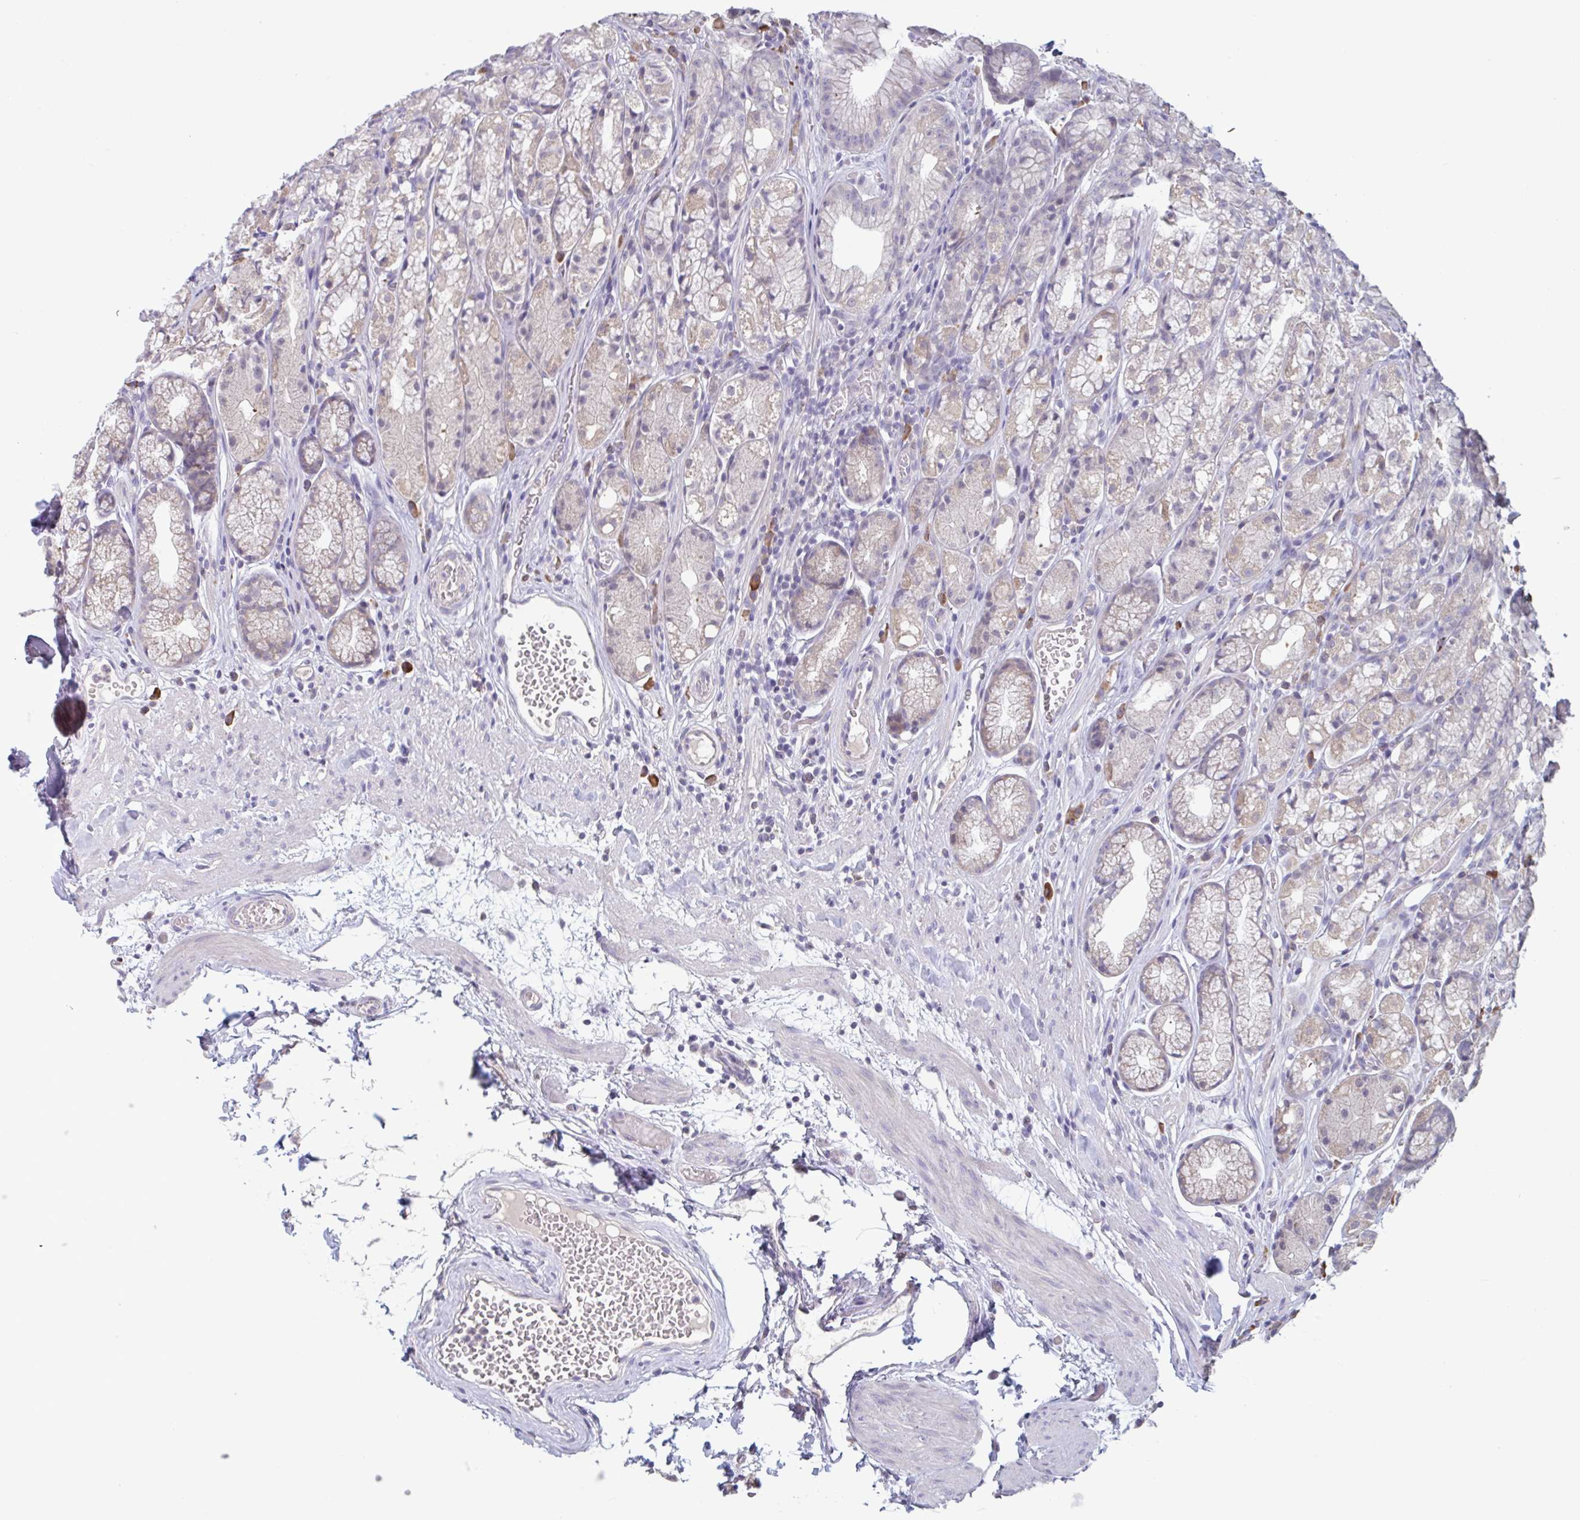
{"staining": {"intensity": "negative", "quantity": "none", "location": "none"}, "tissue": "stomach", "cell_type": "Glandular cells", "image_type": "normal", "snomed": [{"axis": "morphology", "description": "Normal tissue, NOS"}, {"axis": "topography", "description": "Smooth muscle"}, {"axis": "topography", "description": "Stomach"}], "caption": "Protein analysis of unremarkable stomach reveals no significant staining in glandular cells.", "gene": "CD1E", "patient": {"sex": "male", "age": 70}}